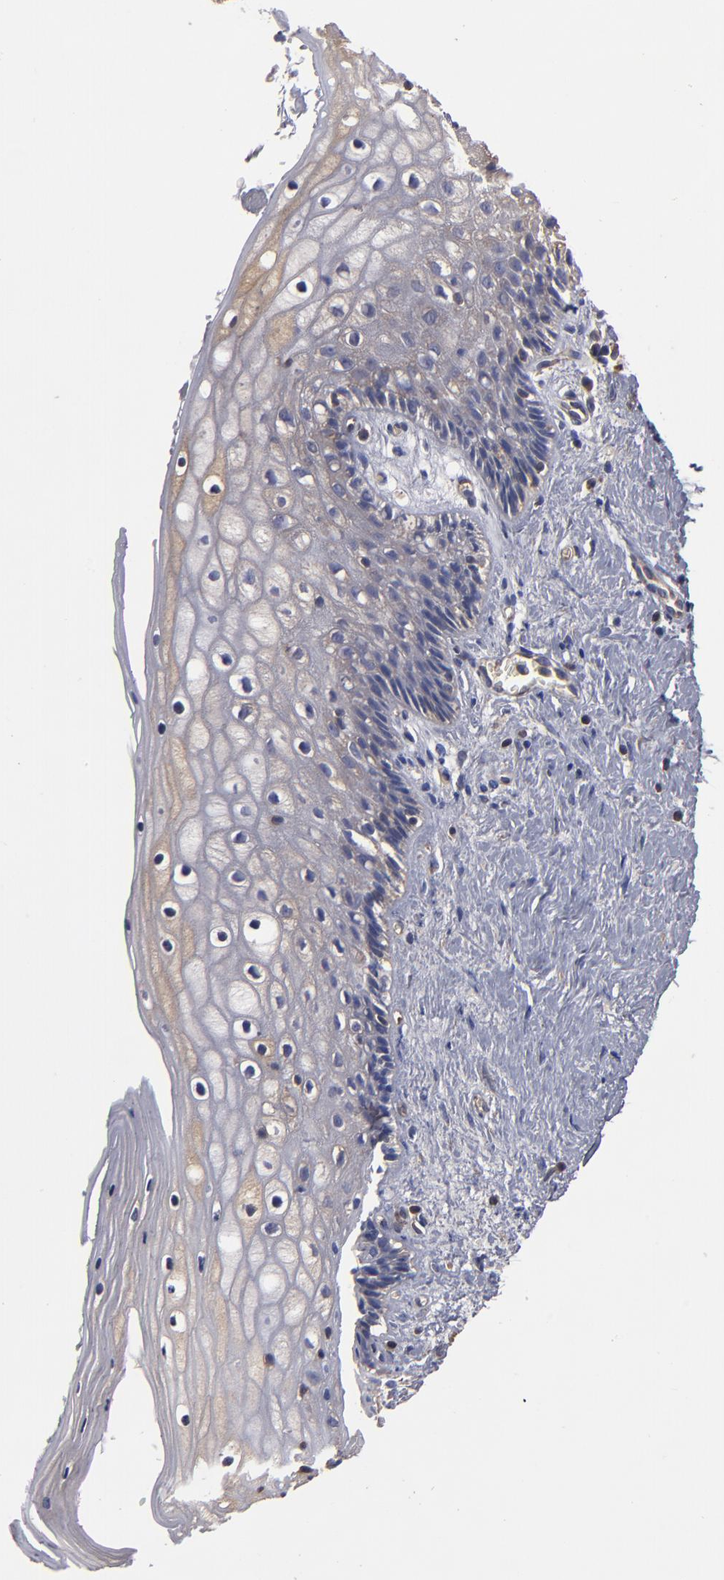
{"staining": {"intensity": "weak", "quantity": "<25%", "location": "cytoplasmic/membranous"}, "tissue": "vagina", "cell_type": "Squamous epithelial cells", "image_type": "normal", "snomed": [{"axis": "morphology", "description": "Normal tissue, NOS"}, {"axis": "topography", "description": "Vagina"}], "caption": "An immunohistochemistry (IHC) photomicrograph of benign vagina is shown. There is no staining in squamous epithelial cells of vagina. (DAB immunohistochemistry with hematoxylin counter stain).", "gene": "ESYT2", "patient": {"sex": "female", "age": 46}}